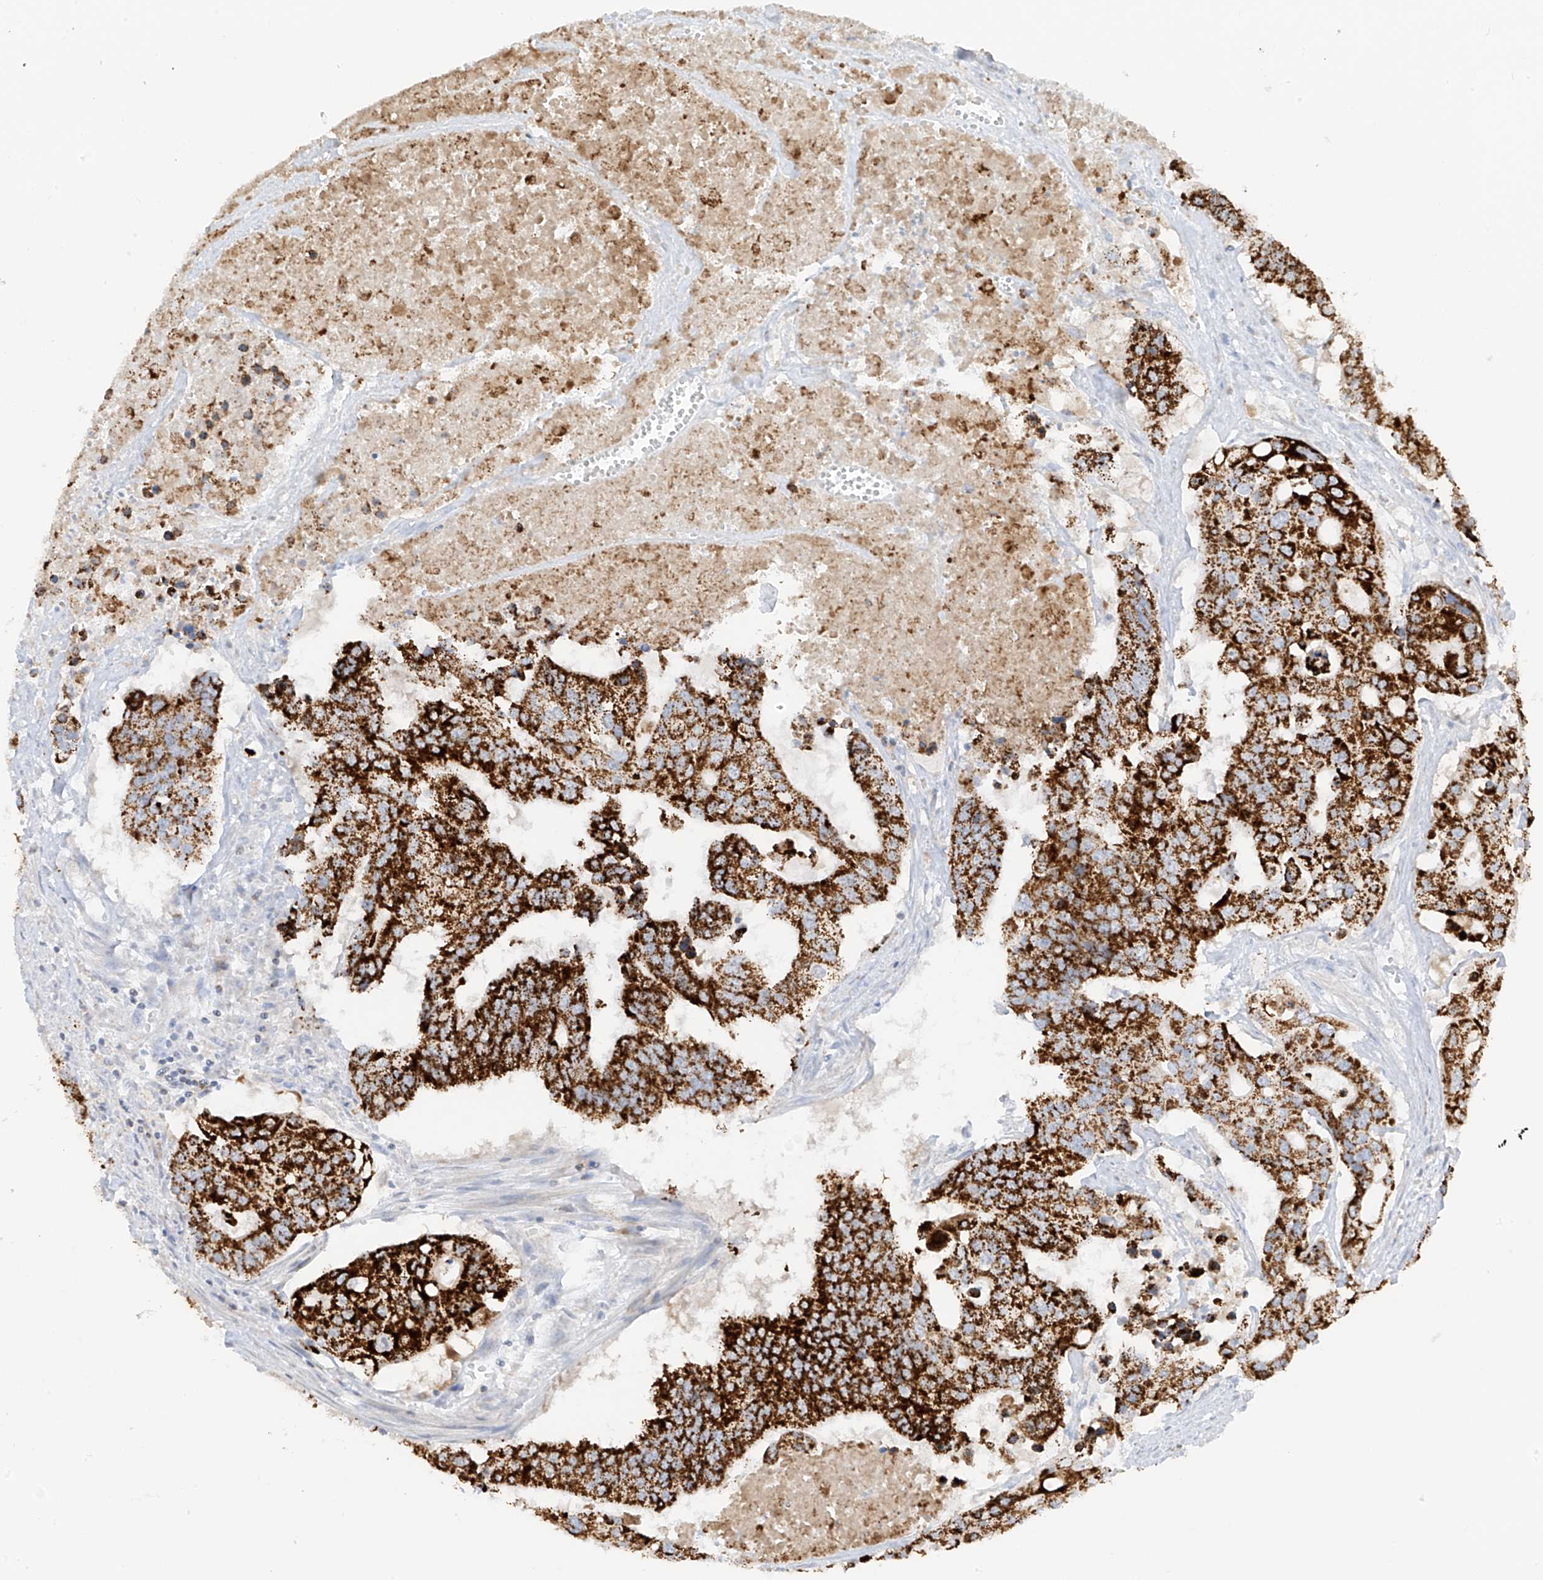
{"staining": {"intensity": "strong", "quantity": ">75%", "location": "cytoplasmic/membranous"}, "tissue": "colorectal cancer", "cell_type": "Tumor cells", "image_type": "cancer", "snomed": [{"axis": "morphology", "description": "Adenocarcinoma, NOS"}, {"axis": "topography", "description": "Colon"}], "caption": "A brown stain shows strong cytoplasmic/membranous positivity of a protein in colorectal adenocarcinoma tumor cells.", "gene": "ETHE1", "patient": {"sex": "male", "age": 77}}